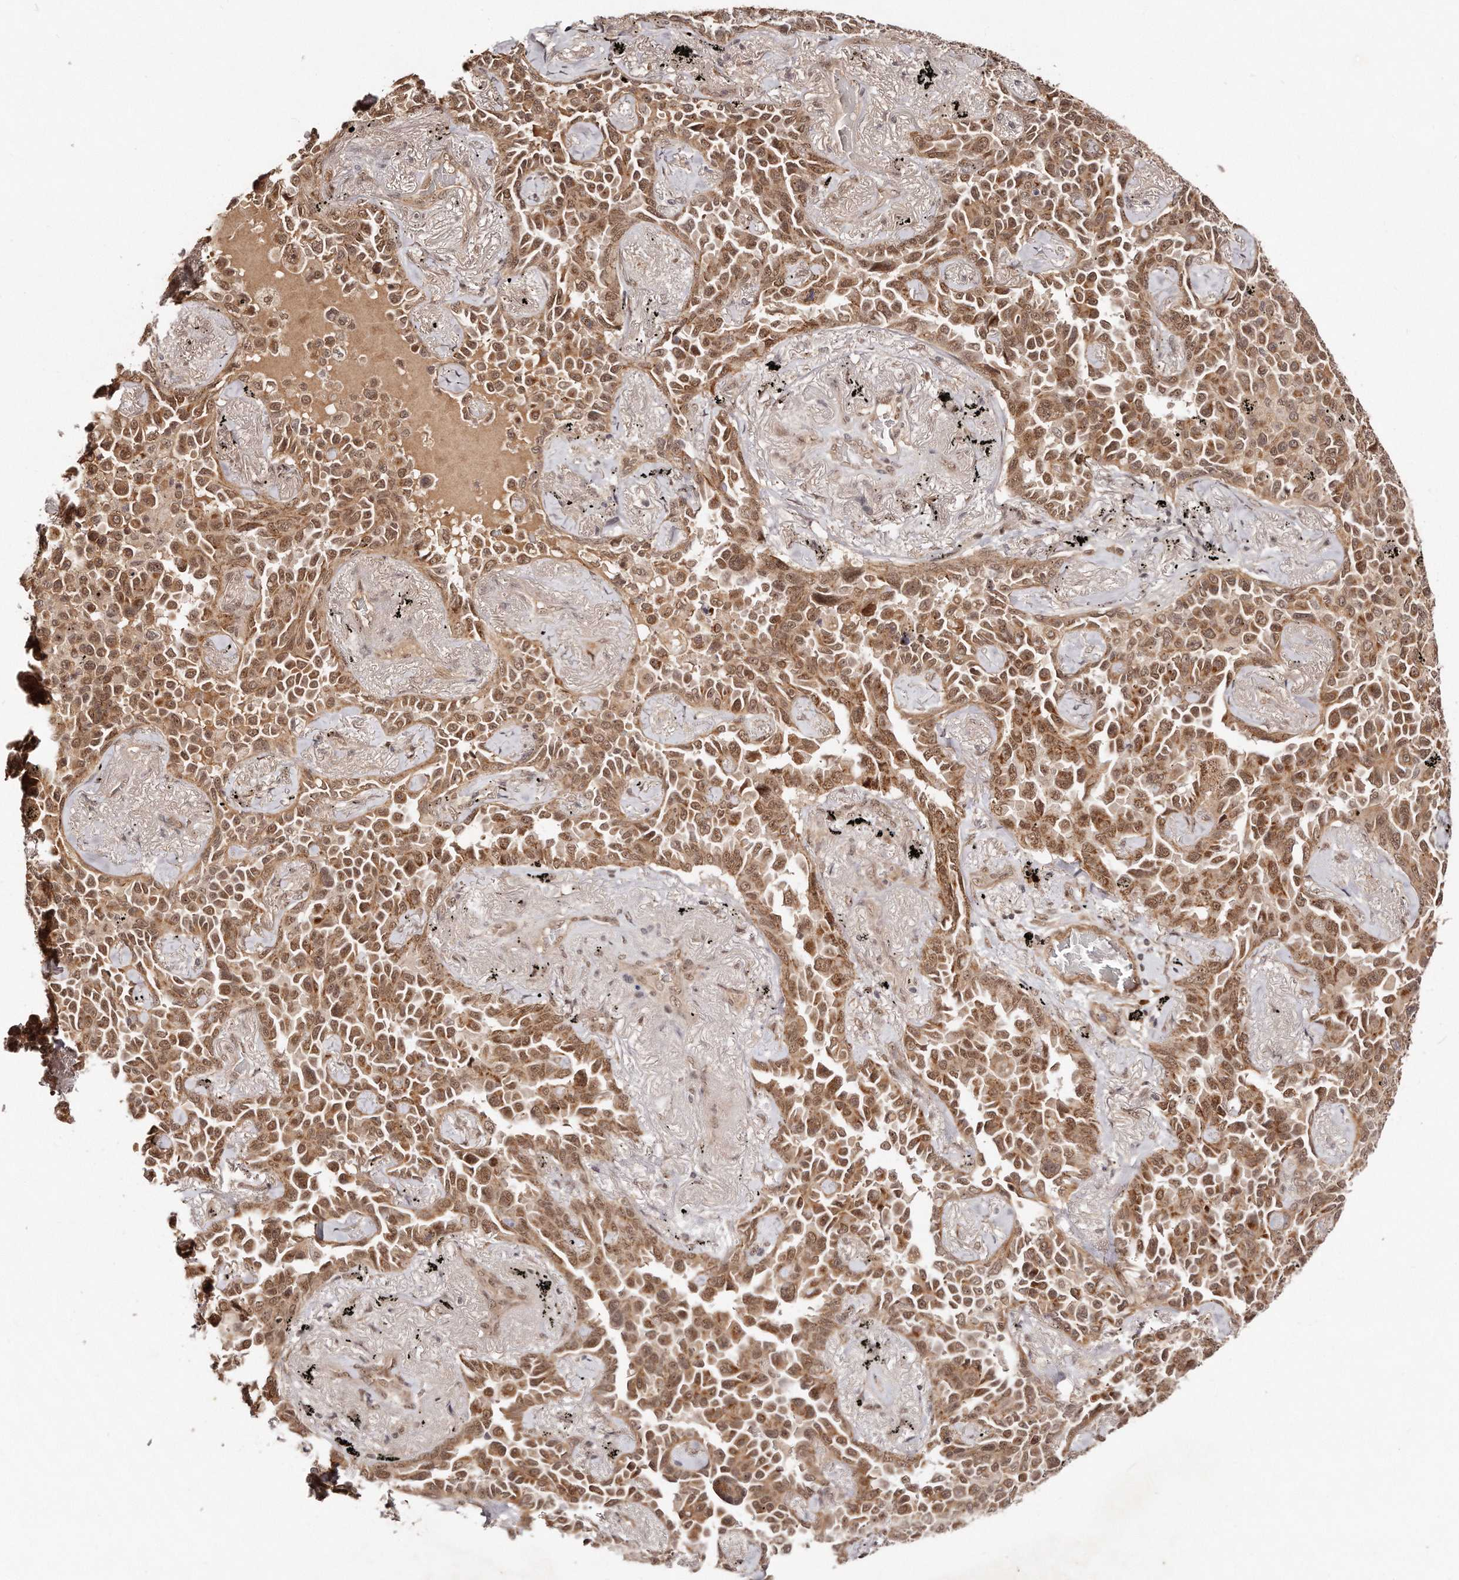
{"staining": {"intensity": "moderate", "quantity": ">75%", "location": "cytoplasmic/membranous,nuclear"}, "tissue": "lung cancer", "cell_type": "Tumor cells", "image_type": "cancer", "snomed": [{"axis": "morphology", "description": "Adenocarcinoma, NOS"}, {"axis": "topography", "description": "Lung"}], "caption": "Lung adenocarcinoma stained with immunohistochemistry (IHC) exhibits moderate cytoplasmic/membranous and nuclear staining in approximately >75% of tumor cells.", "gene": "SOX4", "patient": {"sex": "female", "age": 67}}